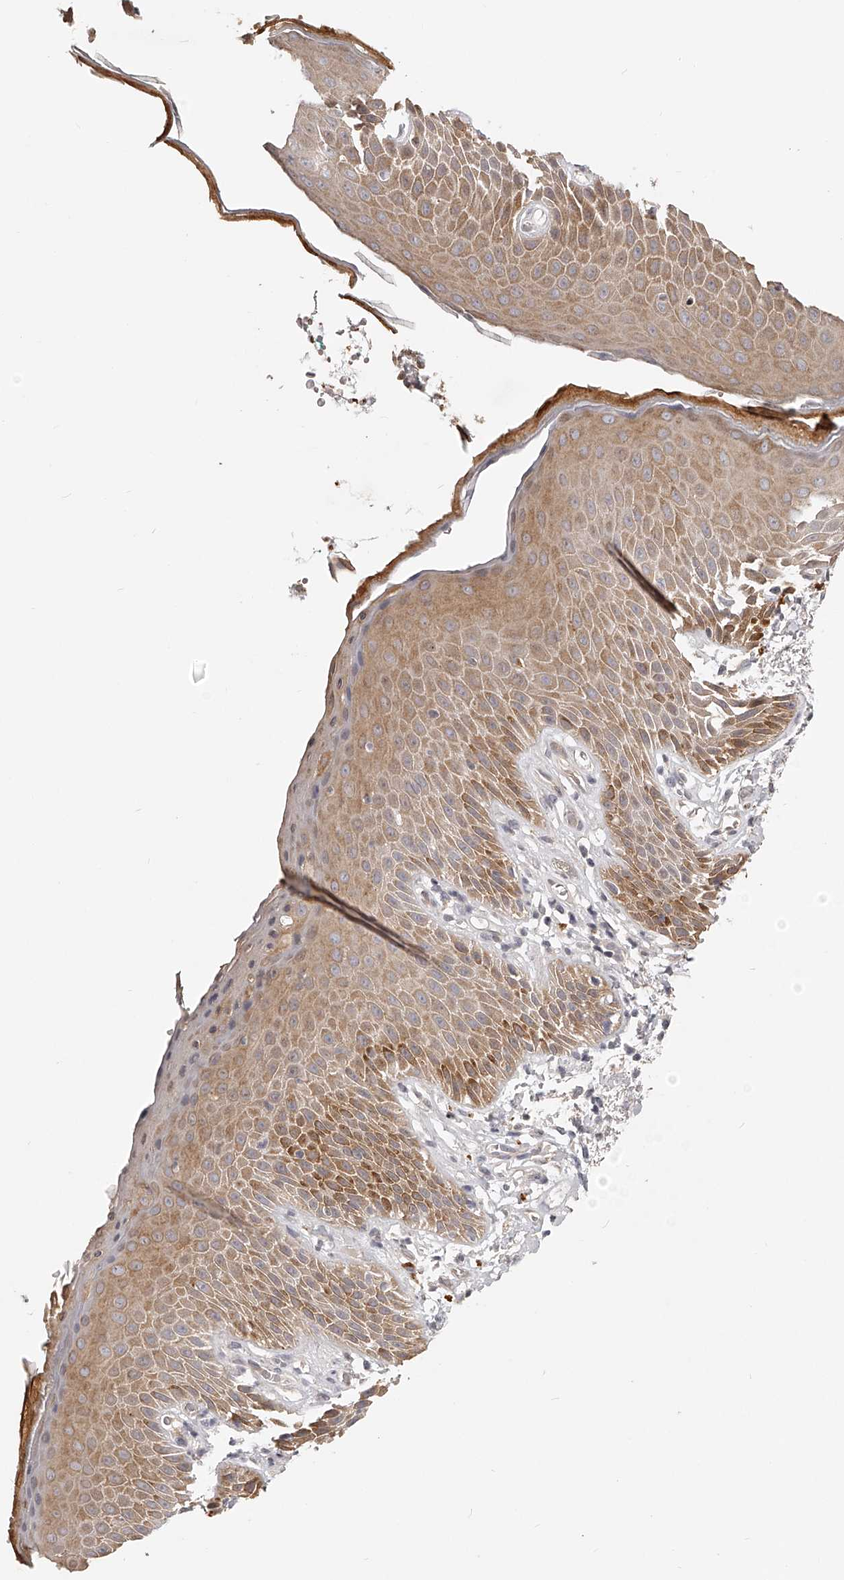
{"staining": {"intensity": "weak", "quantity": ">75%", "location": "cytoplasmic/membranous"}, "tissue": "skin", "cell_type": "Epidermal cells", "image_type": "normal", "snomed": [{"axis": "morphology", "description": "Normal tissue, NOS"}, {"axis": "topography", "description": "Anal"}], "caption": "Unremarkable skin reveals weak cytoplasmic/membranous staining in approximately >75% of epidermal cells.", "gene": "ZNF582", "patient": {"sex": "male", "age": 74}}